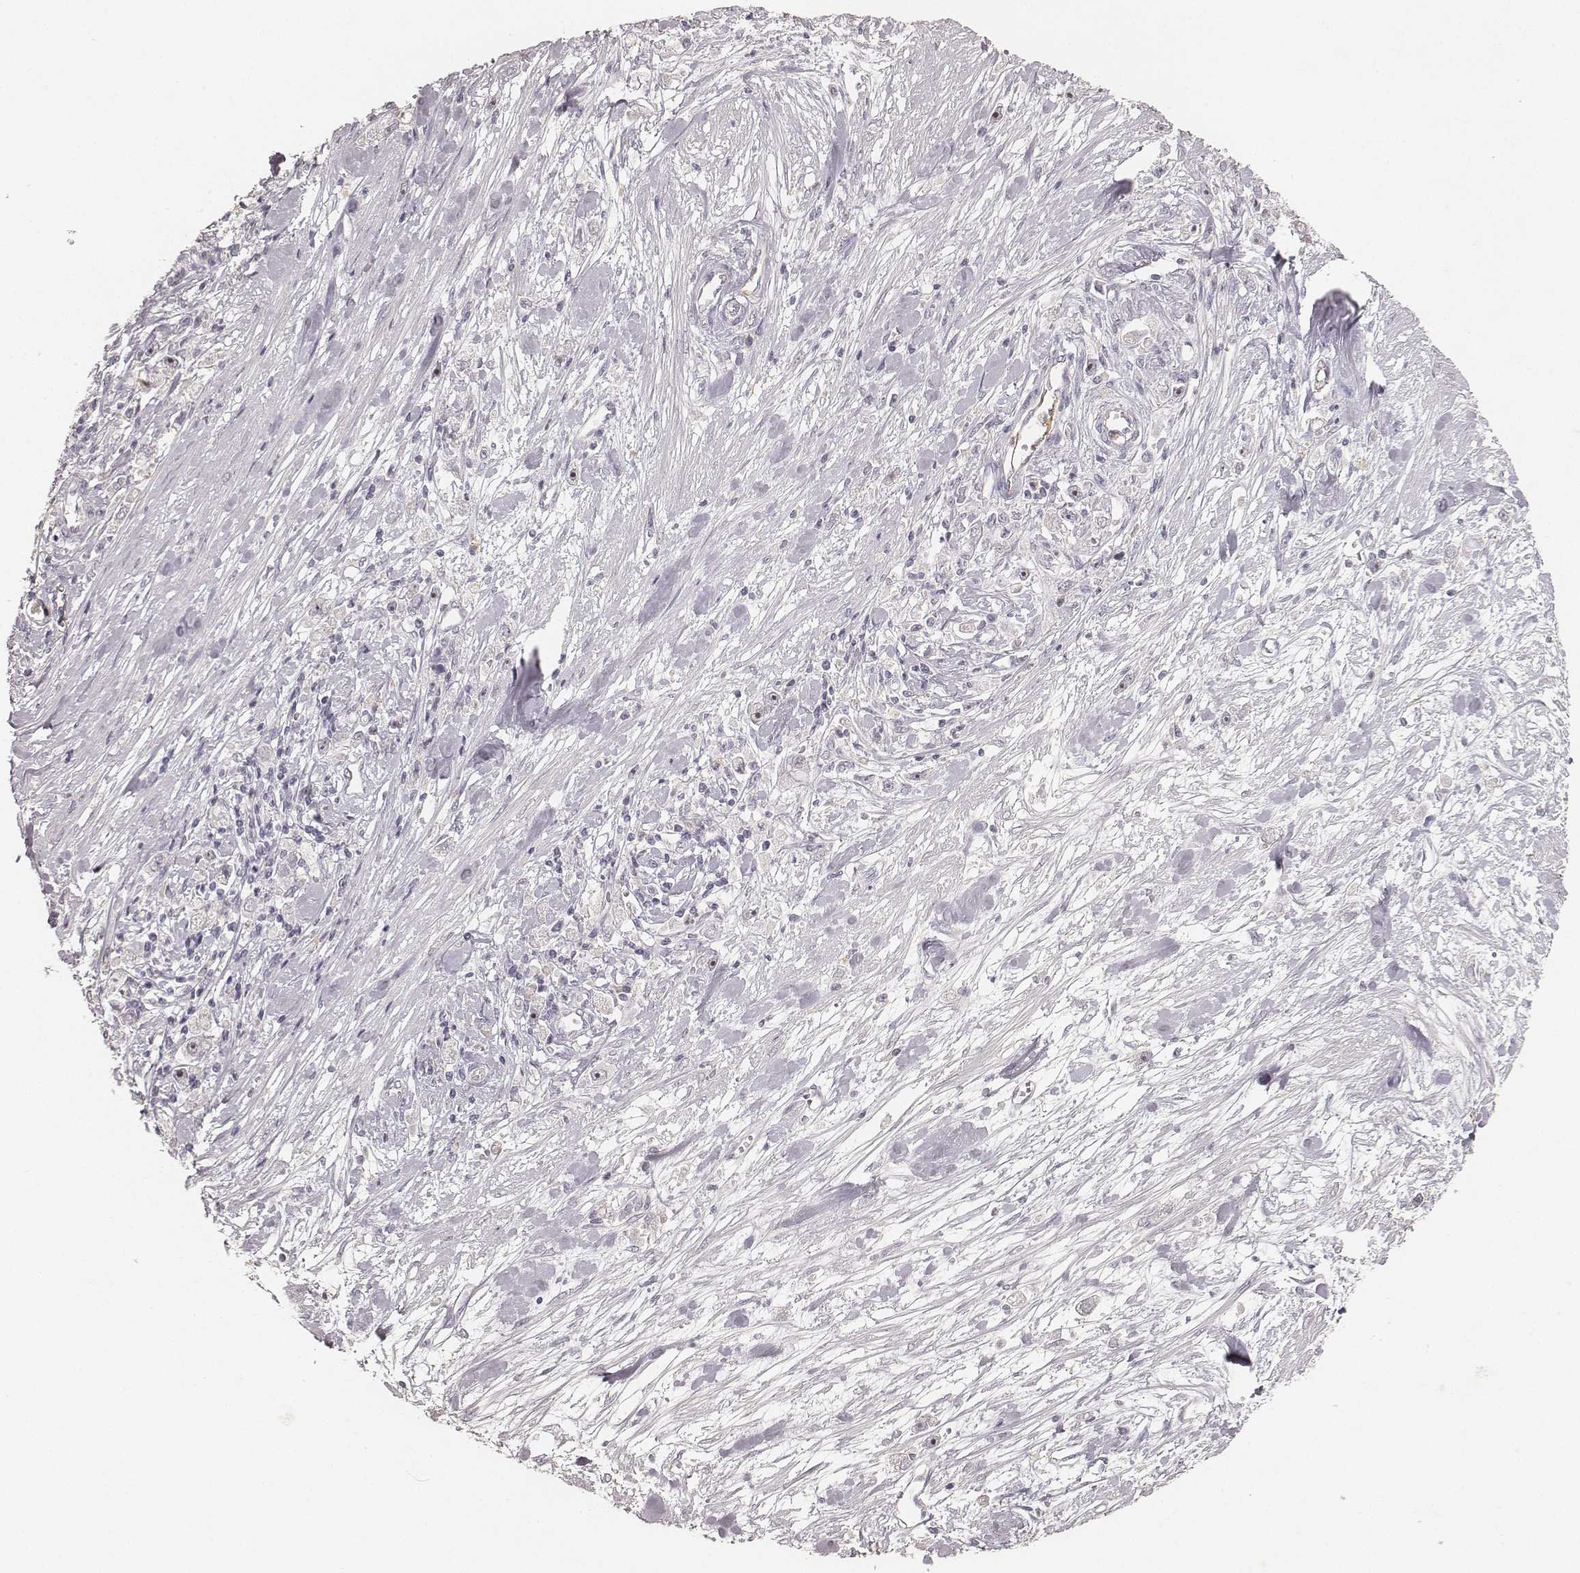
{"staining": {"intensity": "negative", "quantity": "none", "location": "none"}, "tissue": "stomach cancer", "cell_type": "Tumor cells", "image_type": "cancer", "snomed": [{"axis": "morphology", "description": "Adenocarcinoma, NOS"}, {"axis": "topography", "description": "Stomach"}], "caption": "Protein analysis of adenocarcinoma (stomach) displays no significant expression in tumor cells.", "gene": "MADCAM1", "patient": {"sex": "female", "age": 59}}